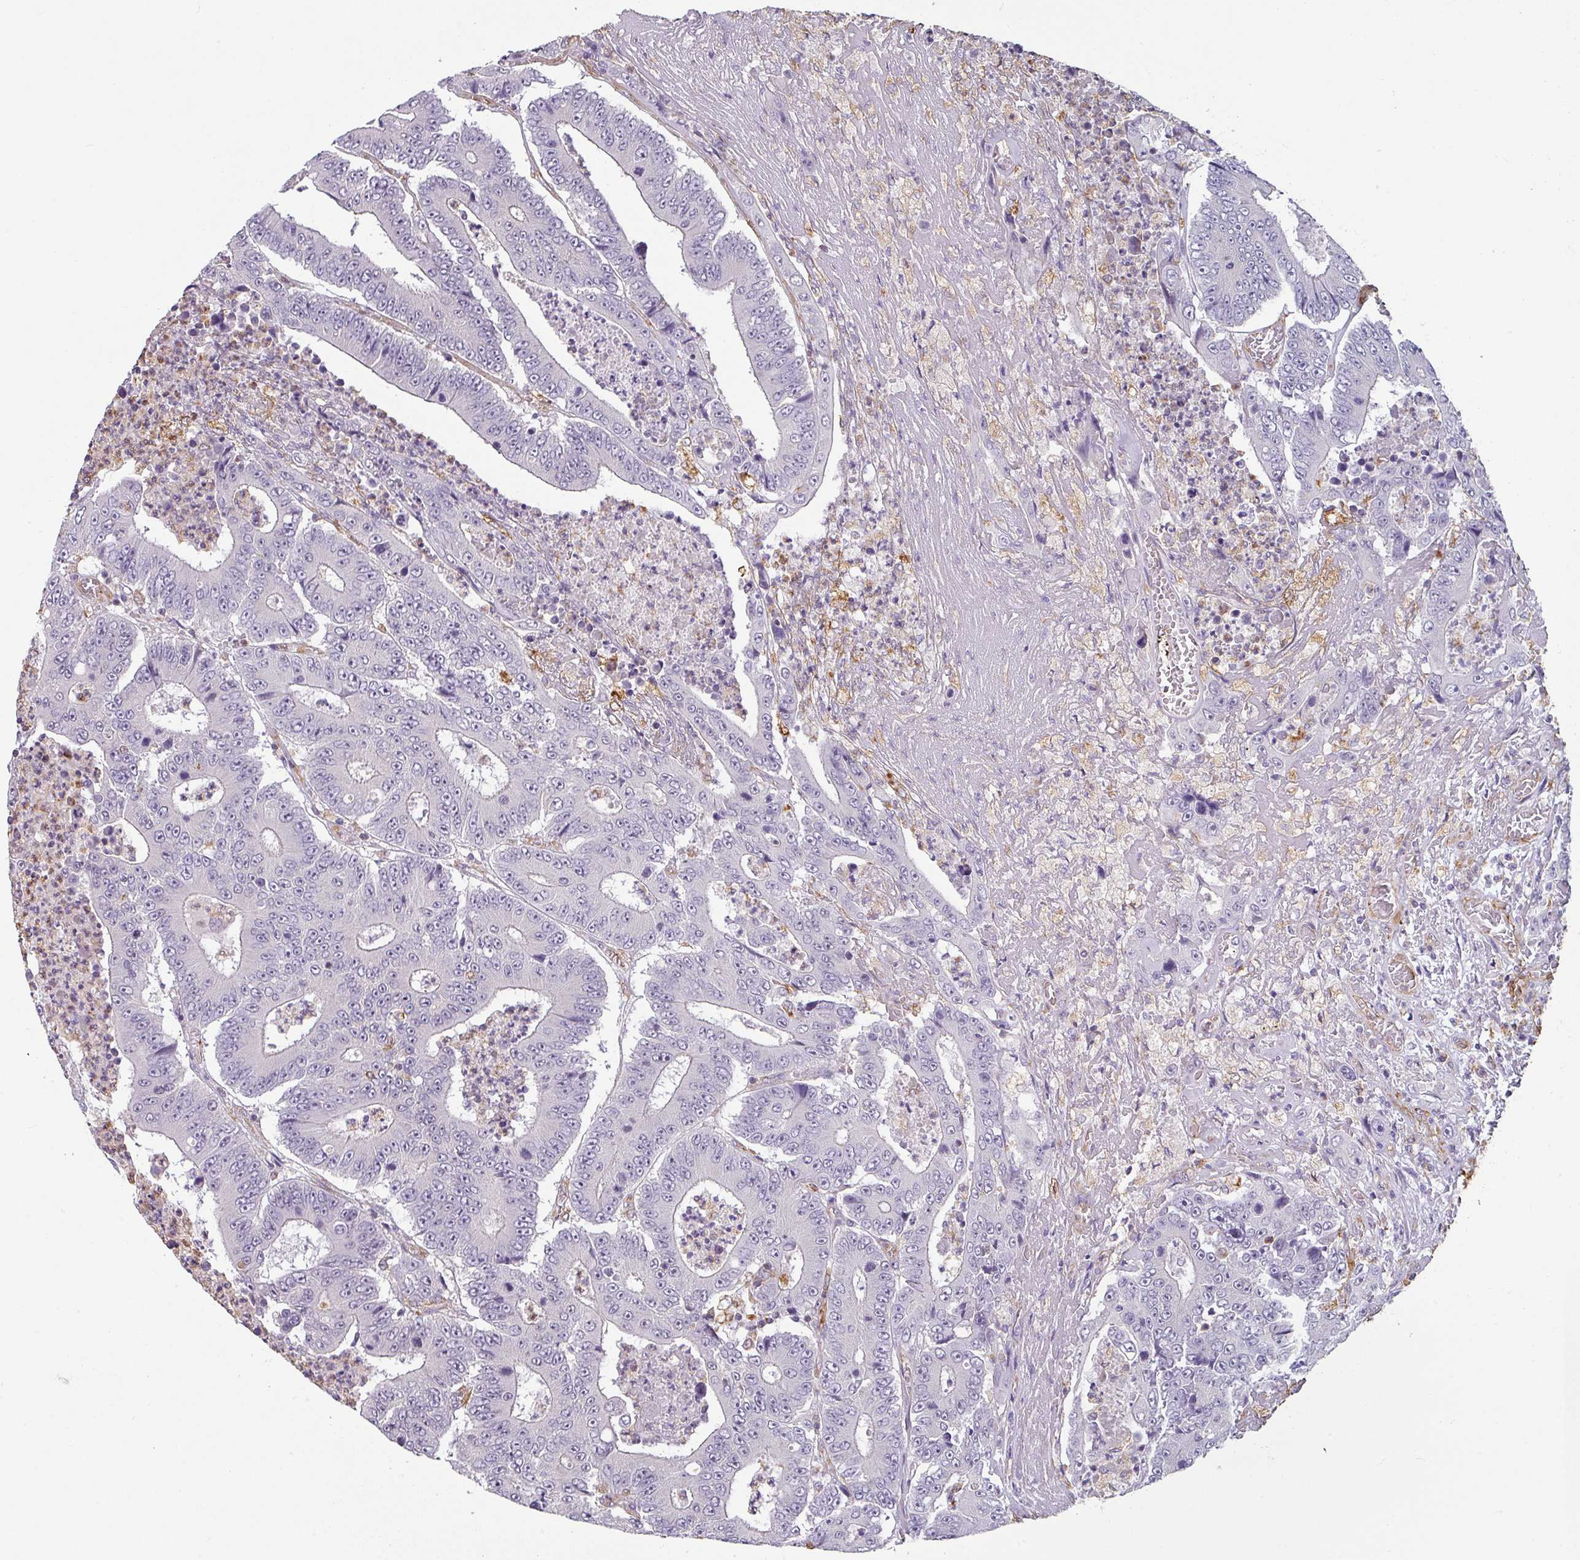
{"staining": {"intensity": "negative", "quantity": "none", "location": "none"}, "tissue": "colorectal cancer", "cell_type": "Tumor cells", "image_type": "cancer", "snomed": [{"axis": "morphology", "description": "Adenocarcinoma, NOS"}, {"axis": "topography", "description": "Colon"}], "caption": "This is a histopathology image of immunohistochemistry staining of colorectal adenocarcinoma, which shows no expression in tumor cells.", "gene": "ZNF280C", "patient": {"sex": "male", "age": 83}}